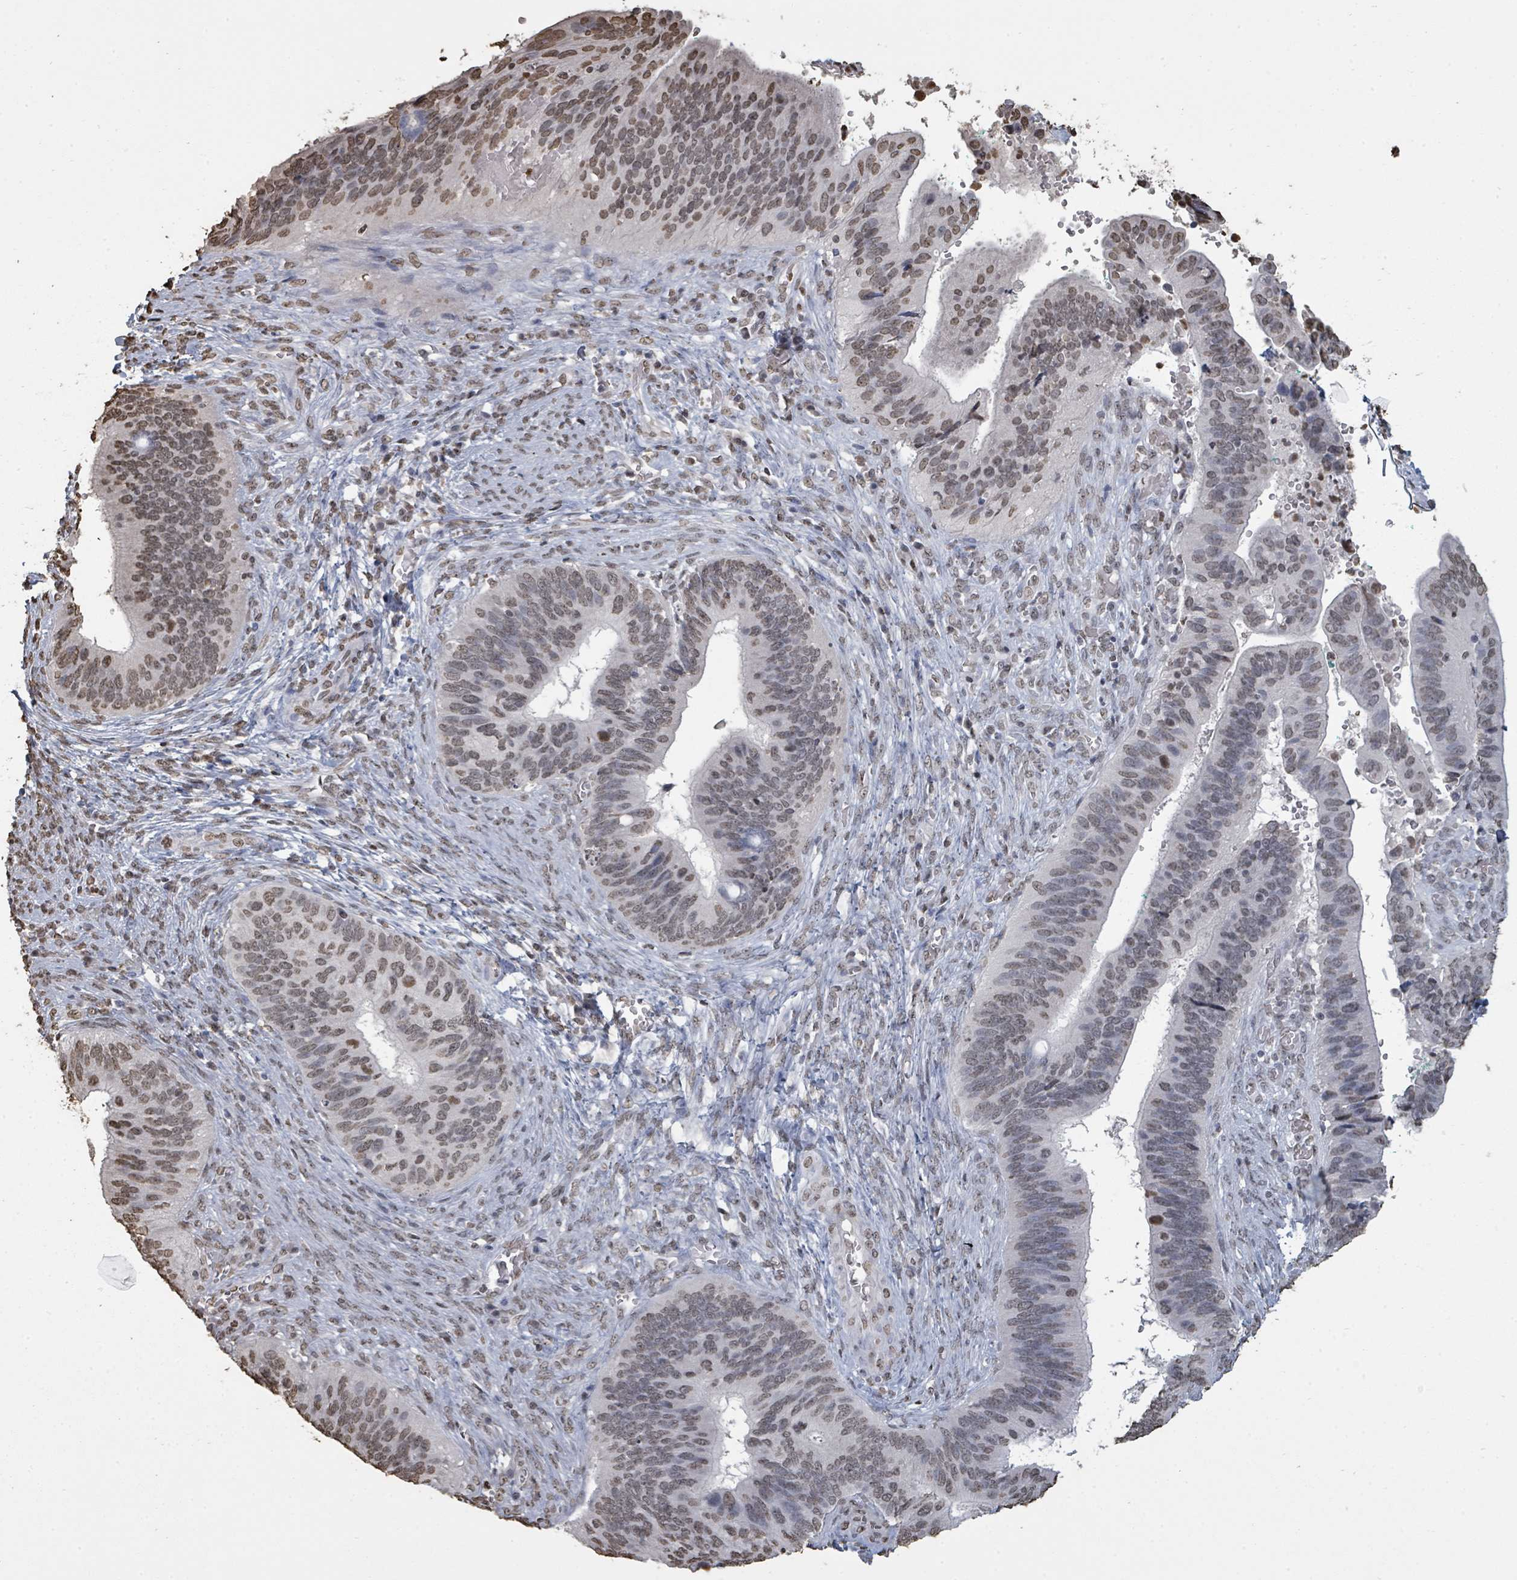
{"staining": {"intensity": "moderate", "quantity": "25%-75%", "location": "nuclear"}, "tissue": "cervical cancer", "cell_type": "Tumor cells", "image_type": "cancer", "snomed": [{"axis": "morphology", "description": "Adenocarcinoma, NOS"}, {"axis": "topography", "description": "Cervix"}], "caption": "Protein expression analysis of human adenocarcinoma (cervical) reveals moderate nuclear expression in approximately 25%-75% of tumor cells. The staining is performed using DAB brown chromogen to label protein expression. The nuclei are counter-stained blue using hematoxylin.", "gene": "MRPS12", "patient": {"sex": "female", "age": 42}}